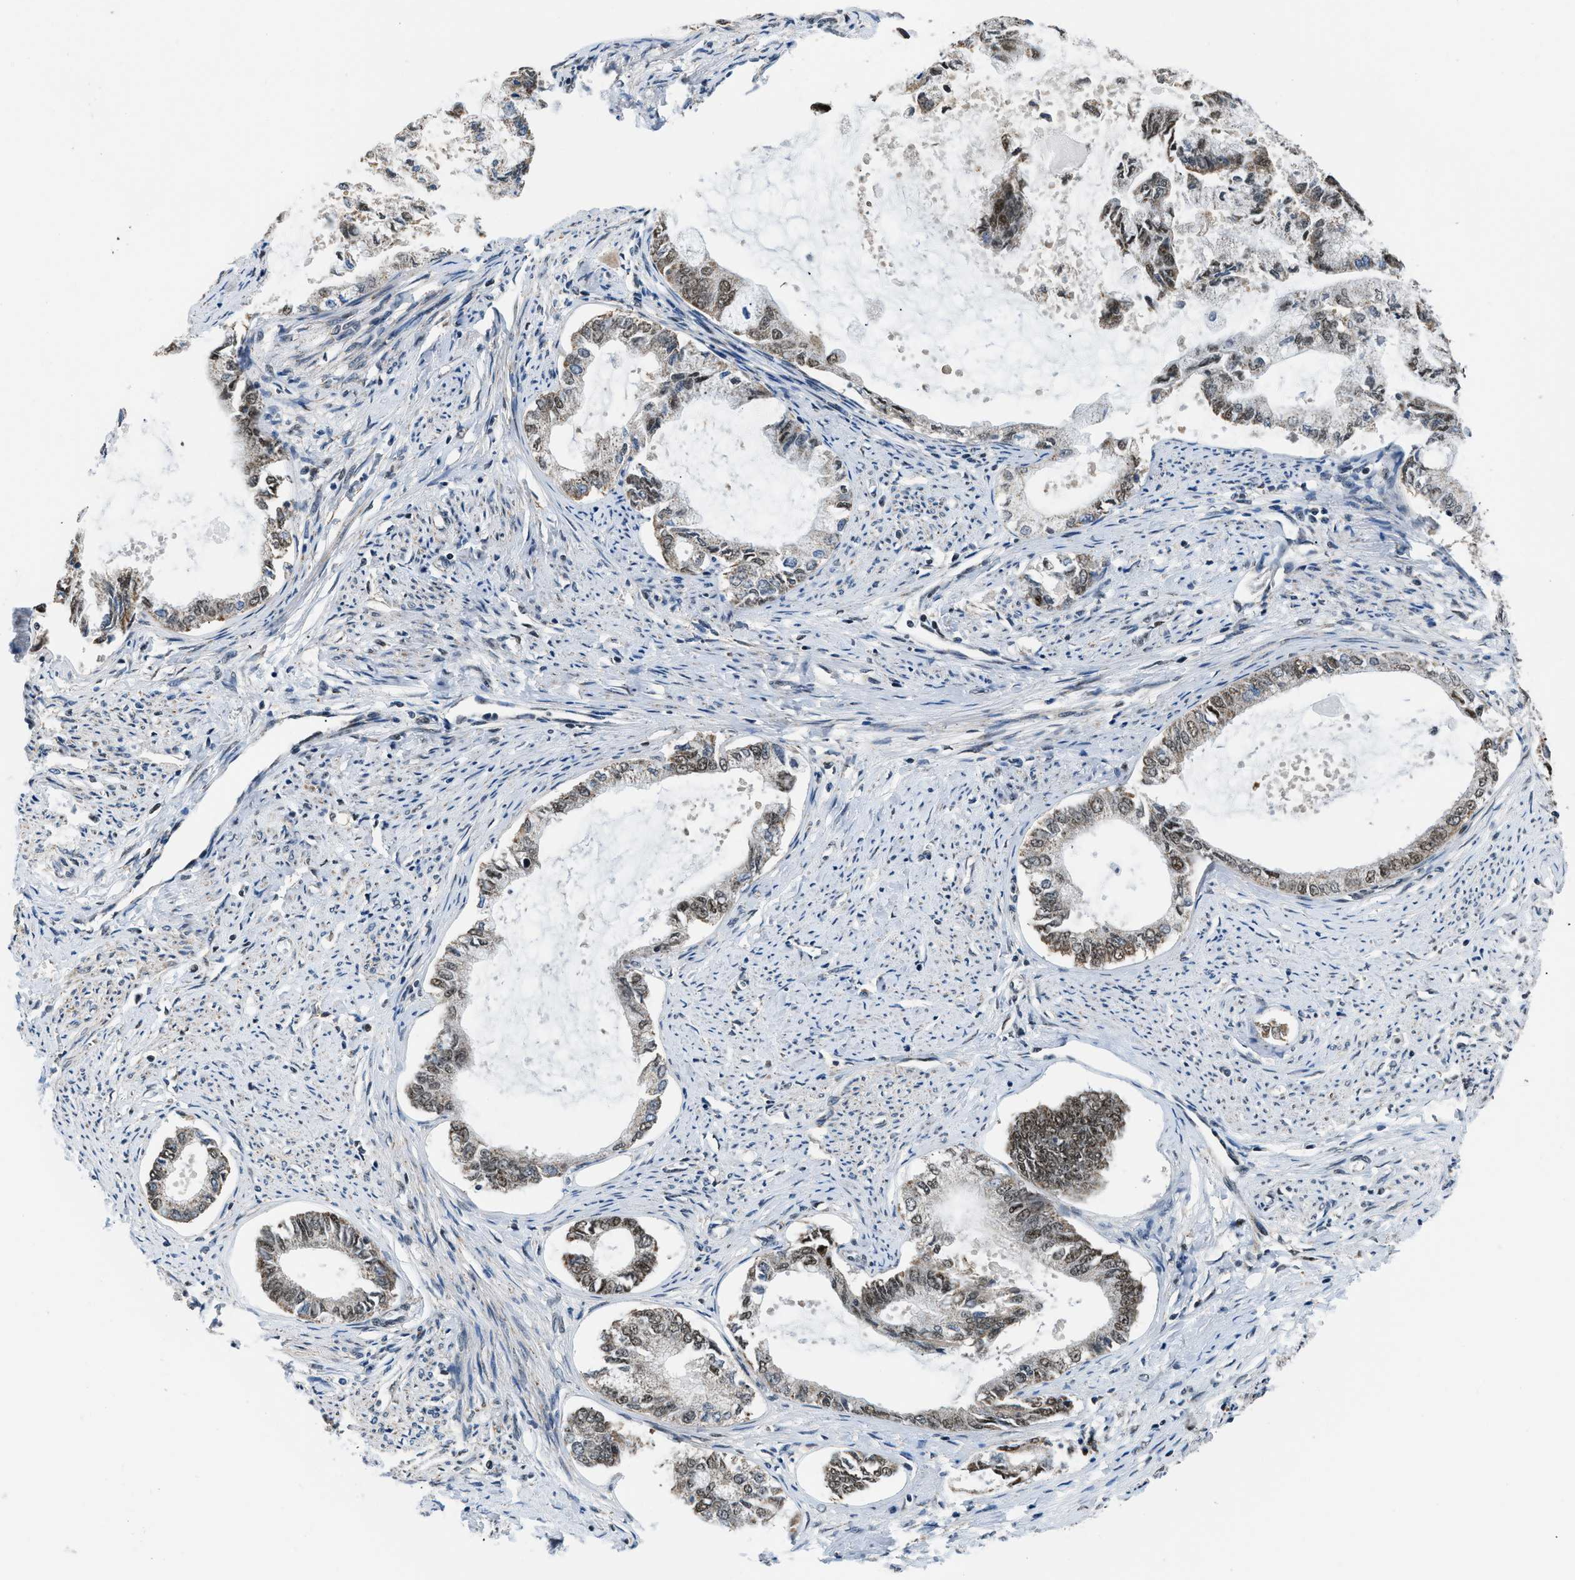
{"staining": {"intensity": "moderate", "quantity": ">75%", "location": "nuclear"}, "tissue": "endometrial cancer", "cell_type": "Tumor cells", "image_type": "cancer", "snomed": [{"axis": "morphology", "description": "Adenocarcinoma, NOS"}, {"axis": "topography", "description": "Endometrium"}], "caption": "There is medium levels of moderate nuclear staining in tumor cells of adenocarcinoma (endometrial), as demonstrated by immunohistochemical staining (brown color).", "gene": "KDM3B", "patient": {"sex": "female", "age": 86}}